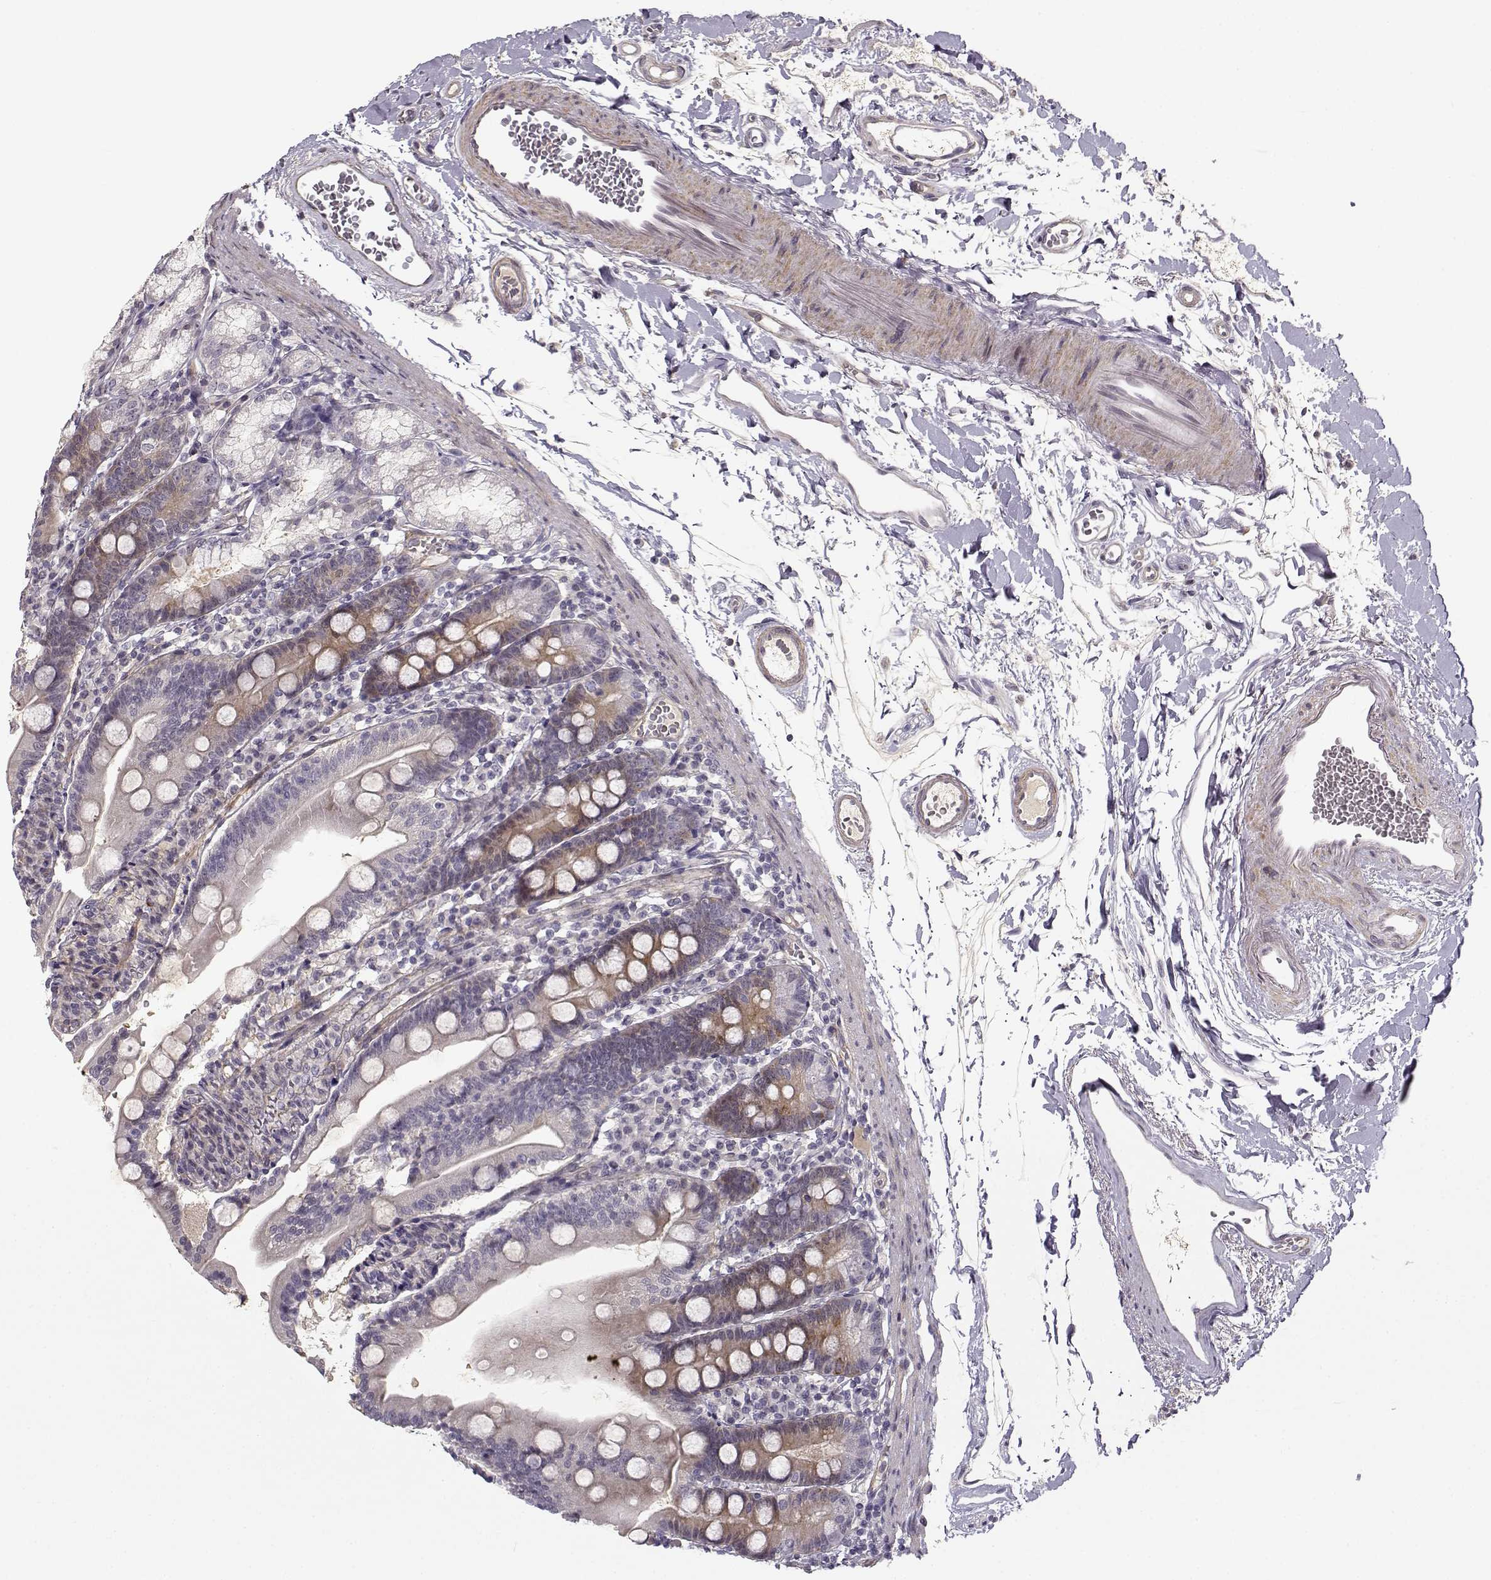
{"staining": {"intensity": "moderate", "quantity": "<25%", "location": "cytoplasmic/membranous"}, "tissue": "duodenum", "cell_type": "Glandular cells", "image_type": "normal", "snomed": [{"axis": "morphology", "description": "Normal tissue, NOS"}, {"axis": "topography", "description": "Duodenum"}], "caption": "There is low levels of moderate cytoplasmic/membranous staining in glandular cells of normal duodenum, as demonstrated by immunohistochemical staining (brown color).", "gene": "RGS9BP", "patient": {"sex": "female", "age": 67}}